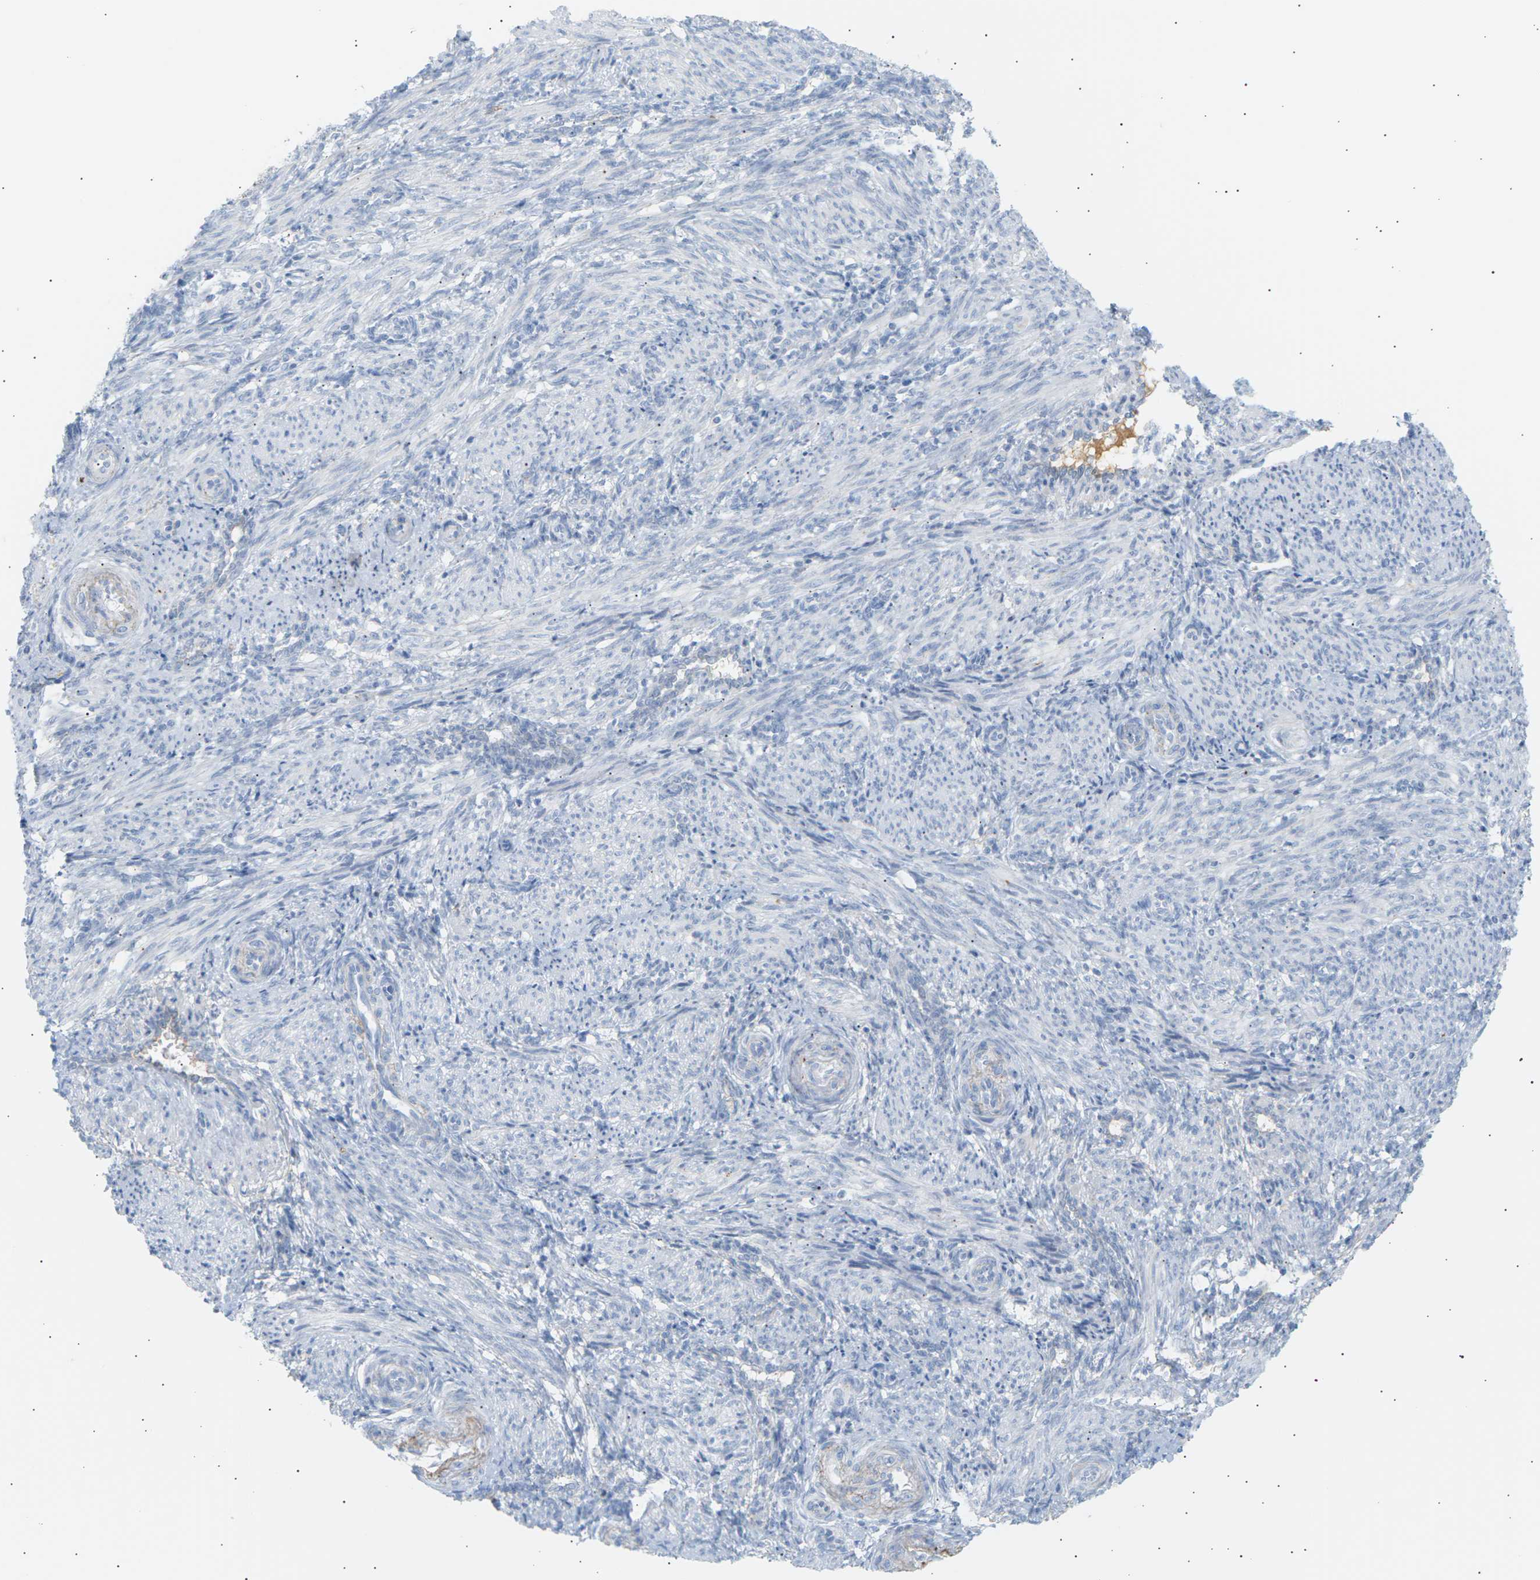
{"staining": {"intensity": "negative", "quantity": "none", "location": "none"}, "tissue": "smooth muscle", "cell_type": "Smooth muscle cells", "image_type": "normal", "snomed": [{"axis": "morphology", "description": "Normal tissue, NOS"}, {"axis": "topography", "description": "Endometrium"}], "caption": "Immunohistochemistry (IHC) of normal human smooth muscle exhibits no staining in smooth muscle cells.", "gene": "CLU", "patient": {"sex": "female", "age": 33}}